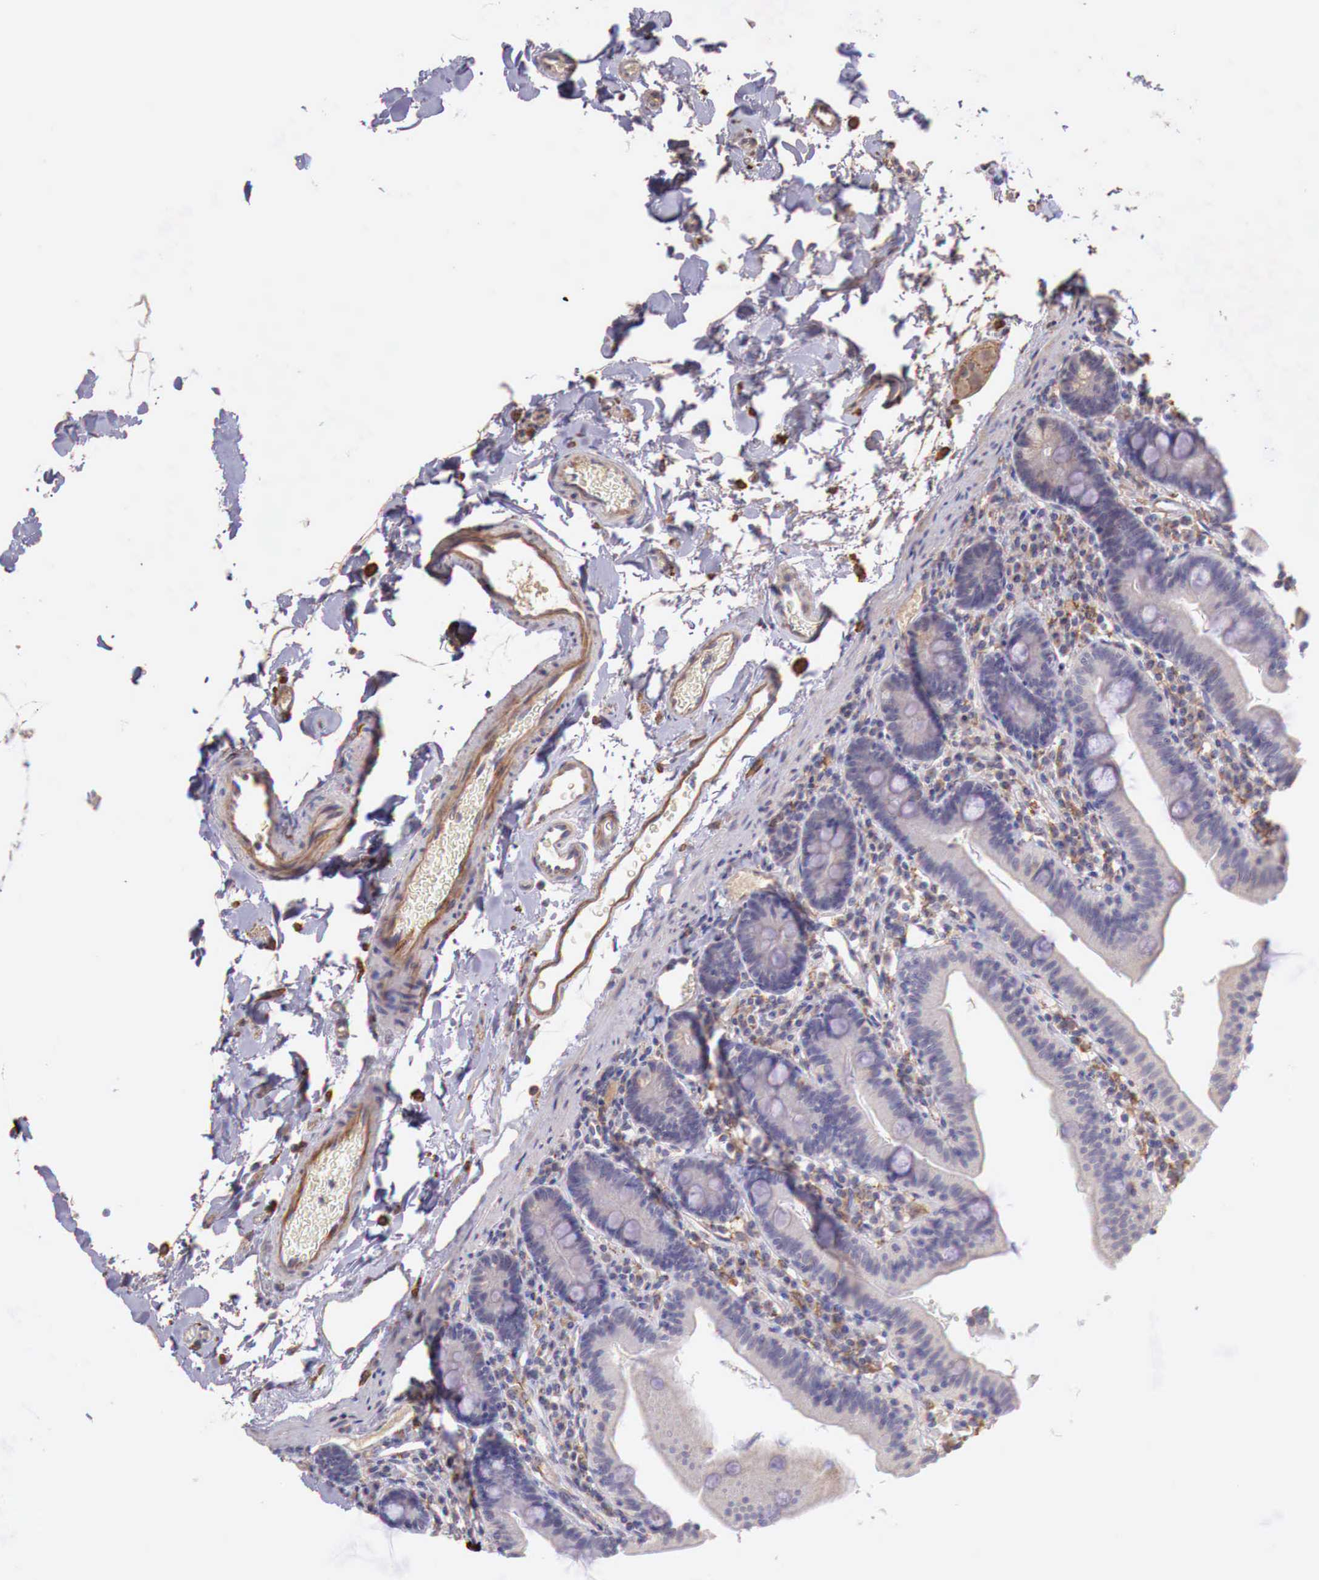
{"staining": {"intensity": "weak", "quantity": "<25%", "location": "cytoplasmic/membranous"}, "tissue": "duodenum", "cell_type": "Glandular cells", "image_type": "normal", "snomed": [{"axis": "morphology", "description": "Normal tissue, NOS"}, {"axis": "topography", "description": "Duodenum"}], "caption": "Immunohistochemical staining of normal duodenum exhibits no significant positivity in glandular cells.", "gene": "CHRDL1", "patient": {"sex": "male", "age": 70}}